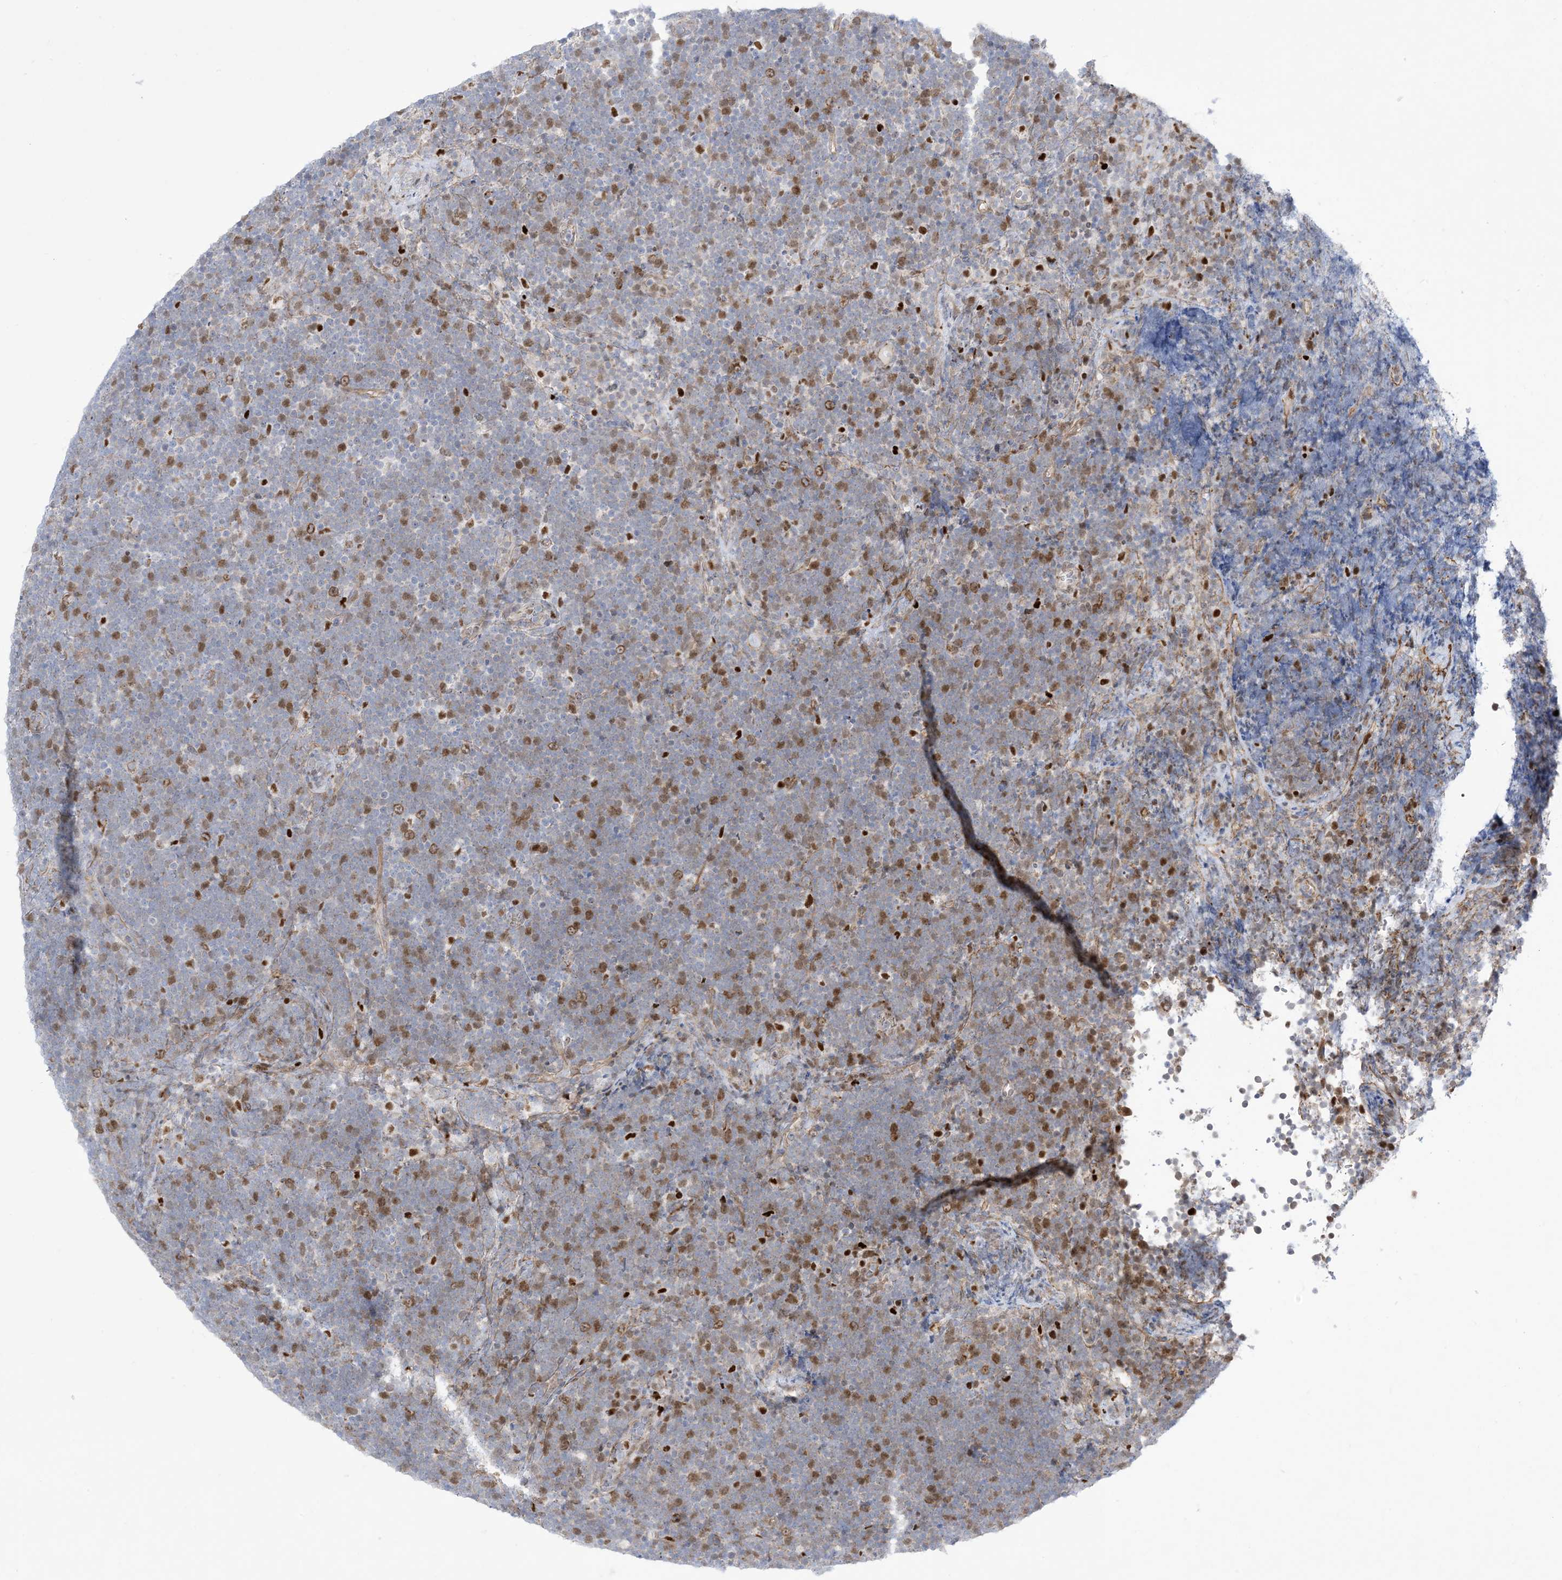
{"staining": {"intensity": "moderate", "quantity": "25%-75%", "location": "nuclear"}, "tissue": "lymphoma", "cell_type": "Tumor cells", "image_type": "cancer", "snomed": [{"axis": "morphology", "description": "Malignant lymphoma, non-Hodgkin's type, High grade"}, {"axis": "topography", "description": "Lymph node"}], "caption": "Brown immunohistochemical staining in human lymphoma shows moderate nuclear staining in about 25%-75% of tumor cells.", "gene": "MARS2", "patient": {"sex": "male", "age": 13}}